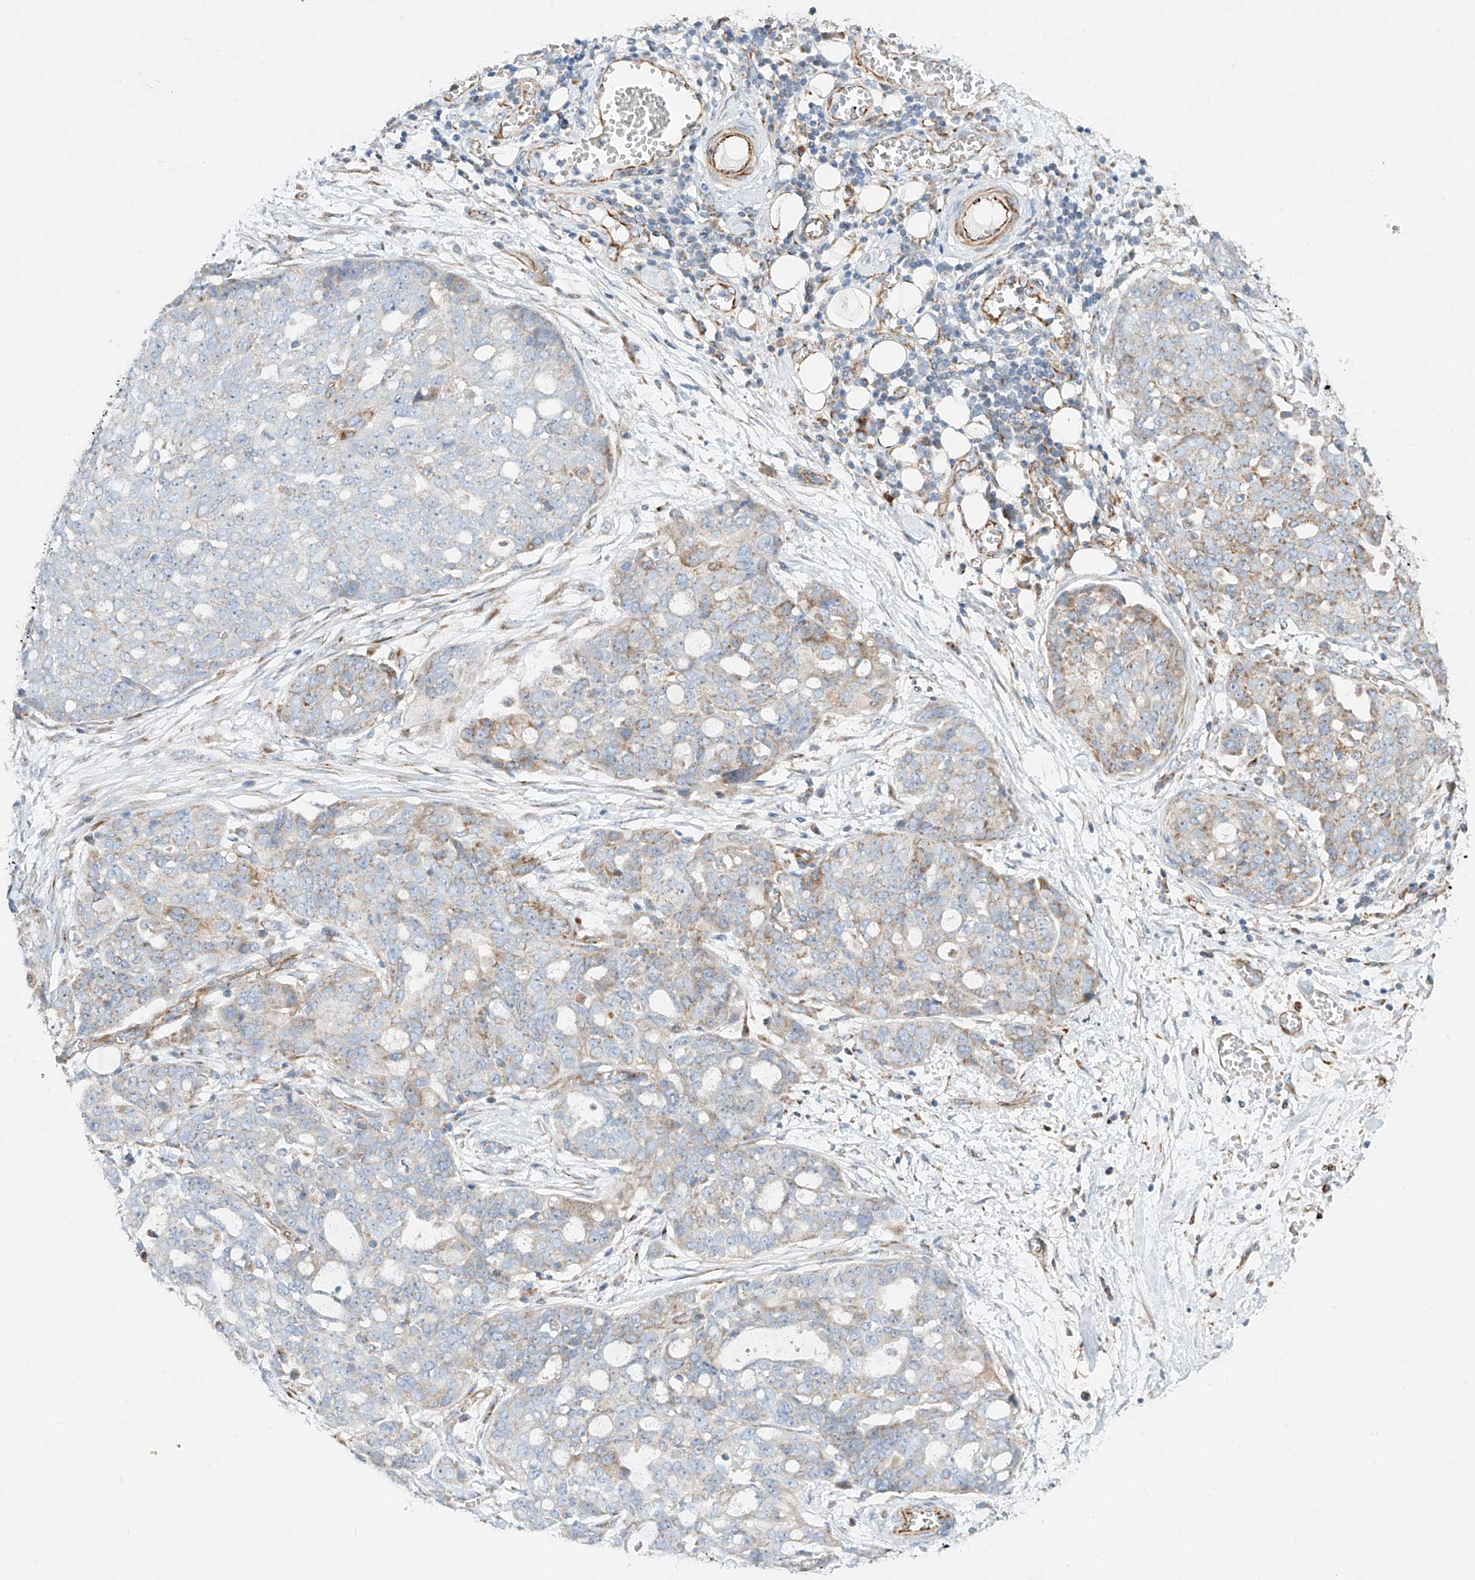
{"staining": {"intensity": "moderate", "quantity": "<25%", "location": "cytoplasmic/membranous"}, "tissue": "ovarian cancer", "cell_type": "Tumor cells", "image_type": "cancer", "snomed": [{"axis": "morphology", "description": "Cystadenocarcinoma, serous, NOS"}, {"axis": "topography", "description": "Soft tissue"}, {"axis": "topography", "description": "Ovary"}], "caption": "The histopathology image exhibits immunohistochemical staining of ovarian serous cystadenocarcinoma. There is moderate cytoplasmic/membranous expression is present in approximately <25% of tumor cells.", "gene": "CST9", "patient": {"sex": "female", "age": 57}}